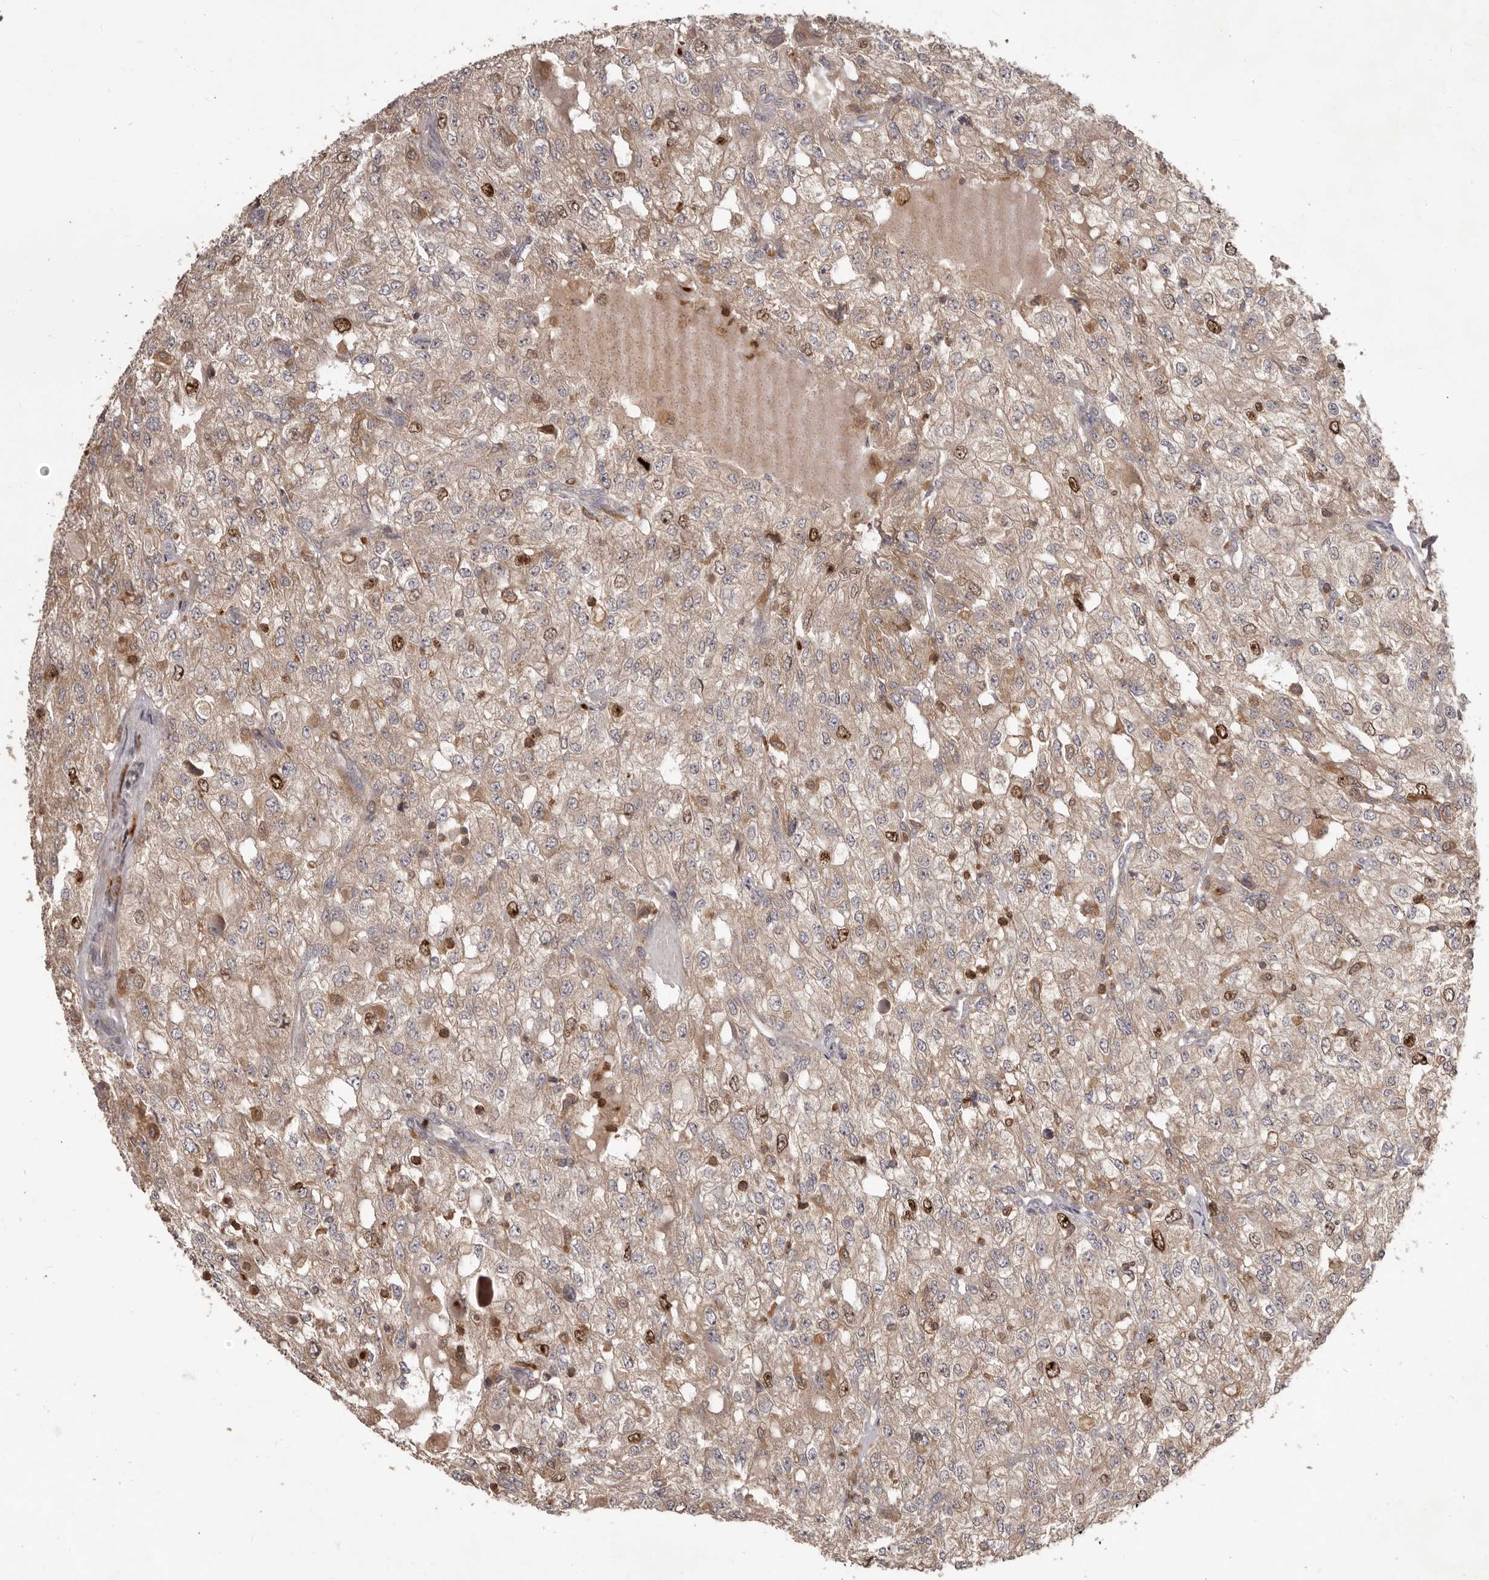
{"staining": {"intensity": "moderate", "quantity": "25%-75%", "location": "cytoplasmic/membranous,nuclear"}, "tissue": "renal cancer", "cell_type": "Tumor cells", "image_type": "cancer", "snomed": [{"axis": "morphology", "description": "Adenocarcinoma, NOS"}, {"axis": "topography", "description": "Kidney"}], "caption": "Renal cancer (adenocarcinoma) stained with DAB (3,3'-diaminobenzidine) IHC shows medium levels of moderate cytoplasmic/membranous and nuclear staining in about 25%-75% of tumor cells.", "gene": "RNF187", "patient": {"sex": "female", "age": 54}}